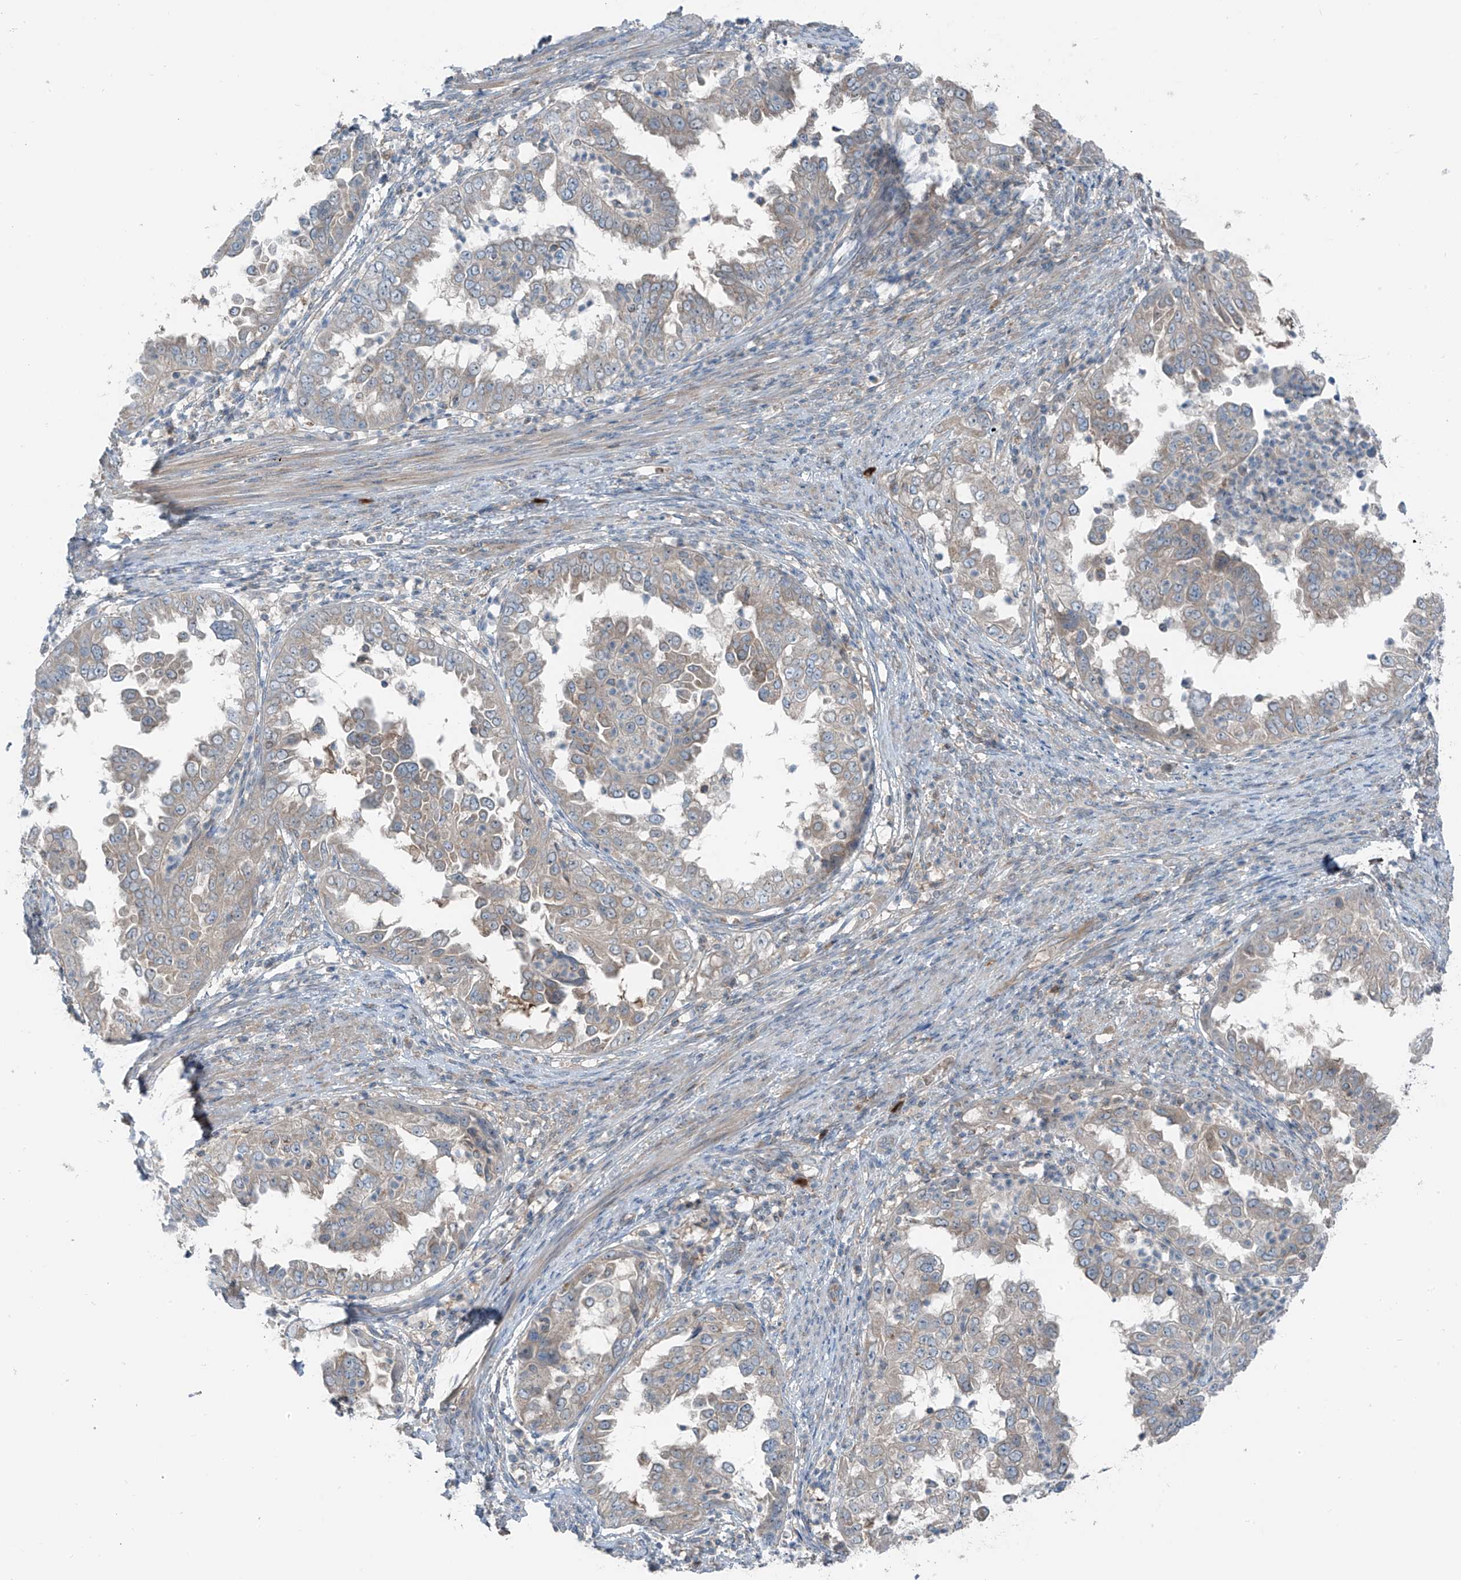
{"staining": {"intensity": "negative", "quantity": "none", "location": "none"}, "tissue": "endometrial cancer", "cell_type": "Tumor cells", "image_type": "cancer", "snomed": [{"axis": "morphology", "description": "Adenocarcinoma, NOS"}, {"axis": "topography", "description": "Endometrium"}], "caption": "This is an immunohistochemistry (IHC) histopathology image of human adenocarcinoma (endometrial). There is no expression in tumor cells.", "gene": "SLC12A6", "patient": {"sex": "female", "age": 85}}